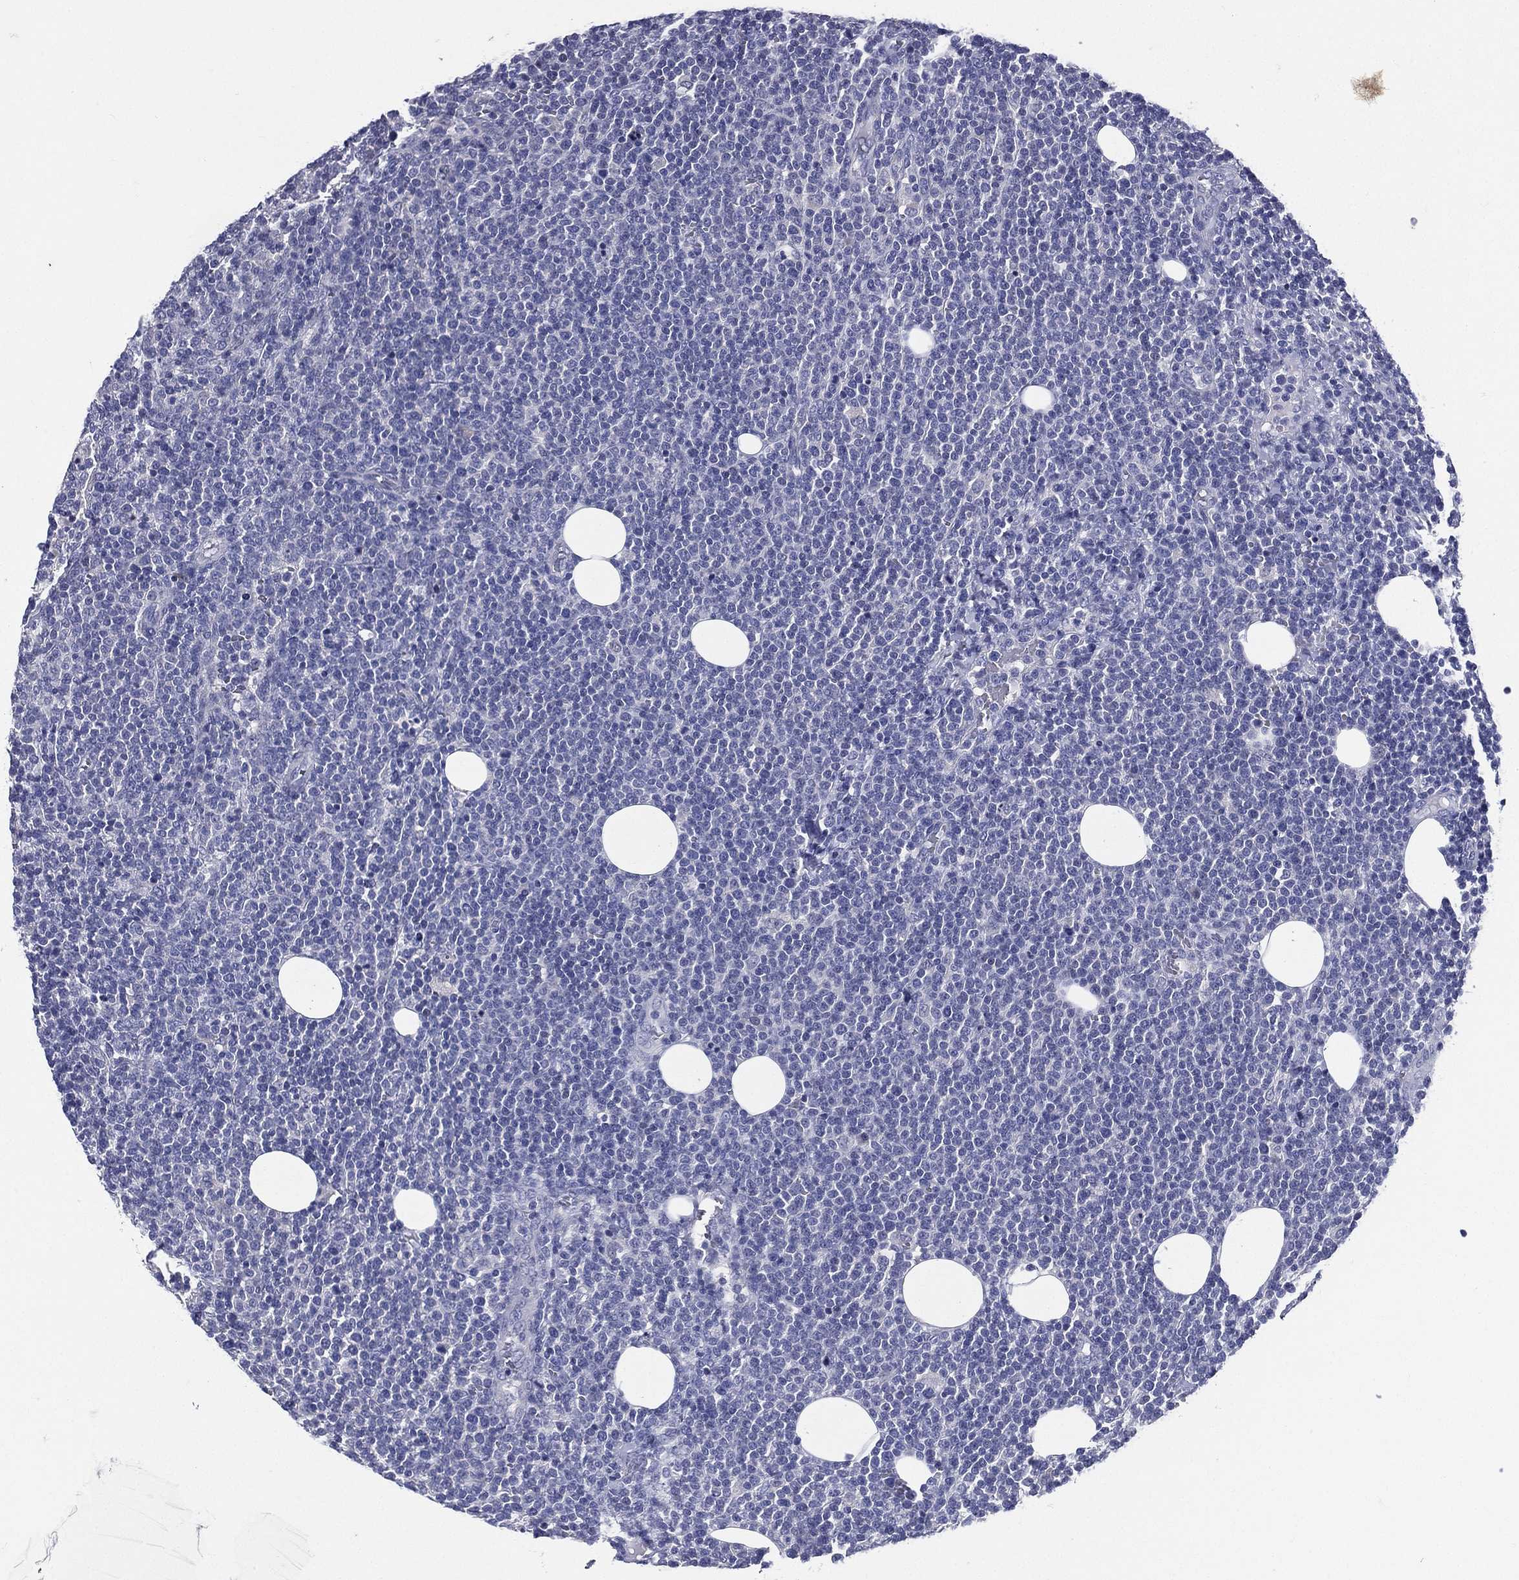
{"staining": {"intensity": "negative", "quantity": "none", "location": "none"}, "tissue": "lymphoma", "cell_type": "Tumor cells", "image_type": "cancer", "snomed": [{"axis": "morphology", "description": "Malignant lymphoma, non-Hodgkin's type, High grade"}, {"axis": "topography", "description": "Lymph node"}], "caption": "Immunohistochemistry of lymphoma reveals no staining in tumor cells.", "gene": "TGM1", "patient": {"sex": "male", "age": 61}}